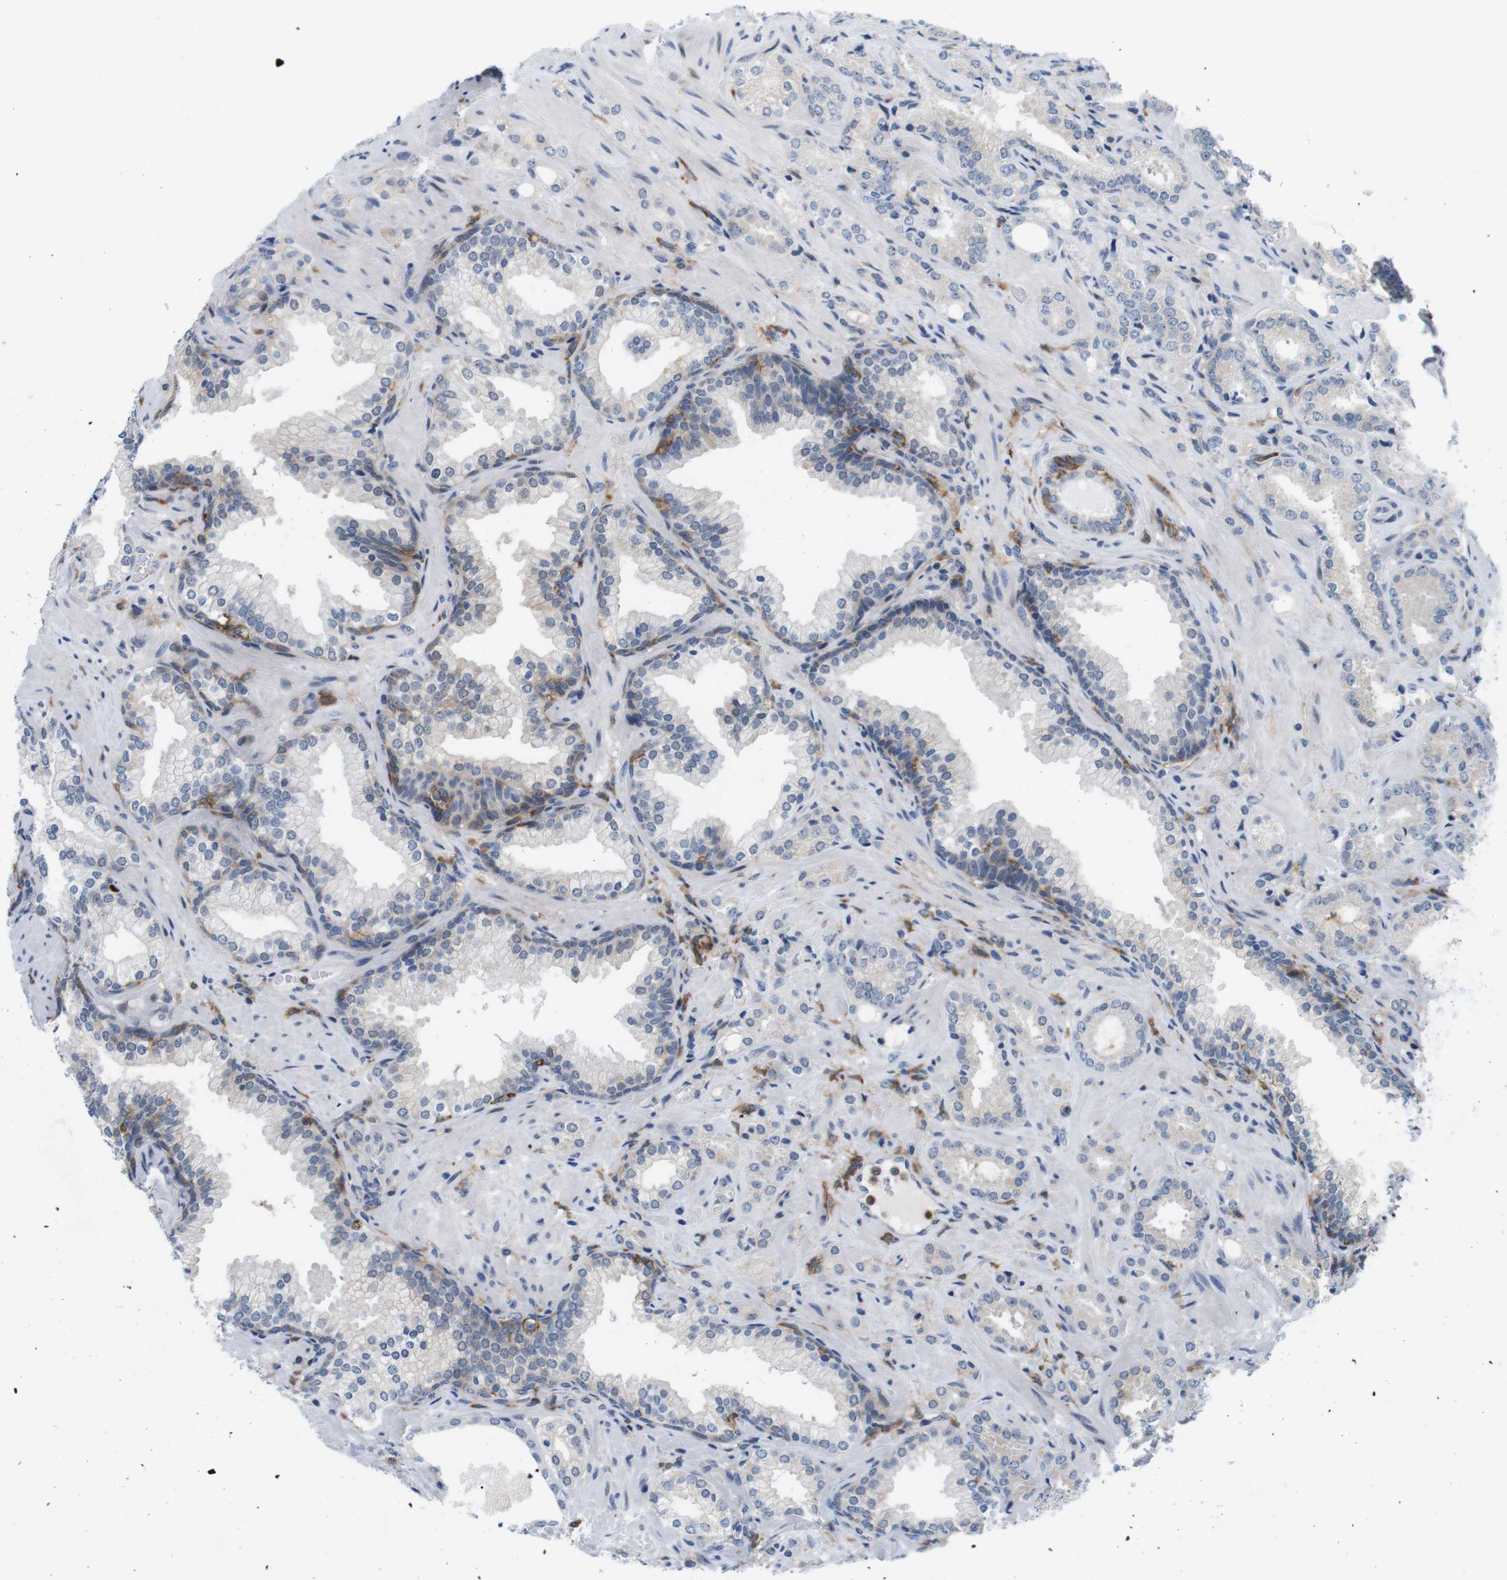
{"staining": {"intensity": "negative", "quantity": "none", "location": "none"}, "tissue": "prostate cancer", "cell_type": "Tumor cells", "image_type": "cancer", "snomed": [{"axis": "morphology", "description": "Adenocarcinoma, High grade"}, {"axis": "topography", "description": "Prostate"}], "caption": "Tumor cells show no significant staining in prostate adenocarcinoma (high-grade).", "gene": "CD300C", "patient": {"sex": "male", "age": 64}}